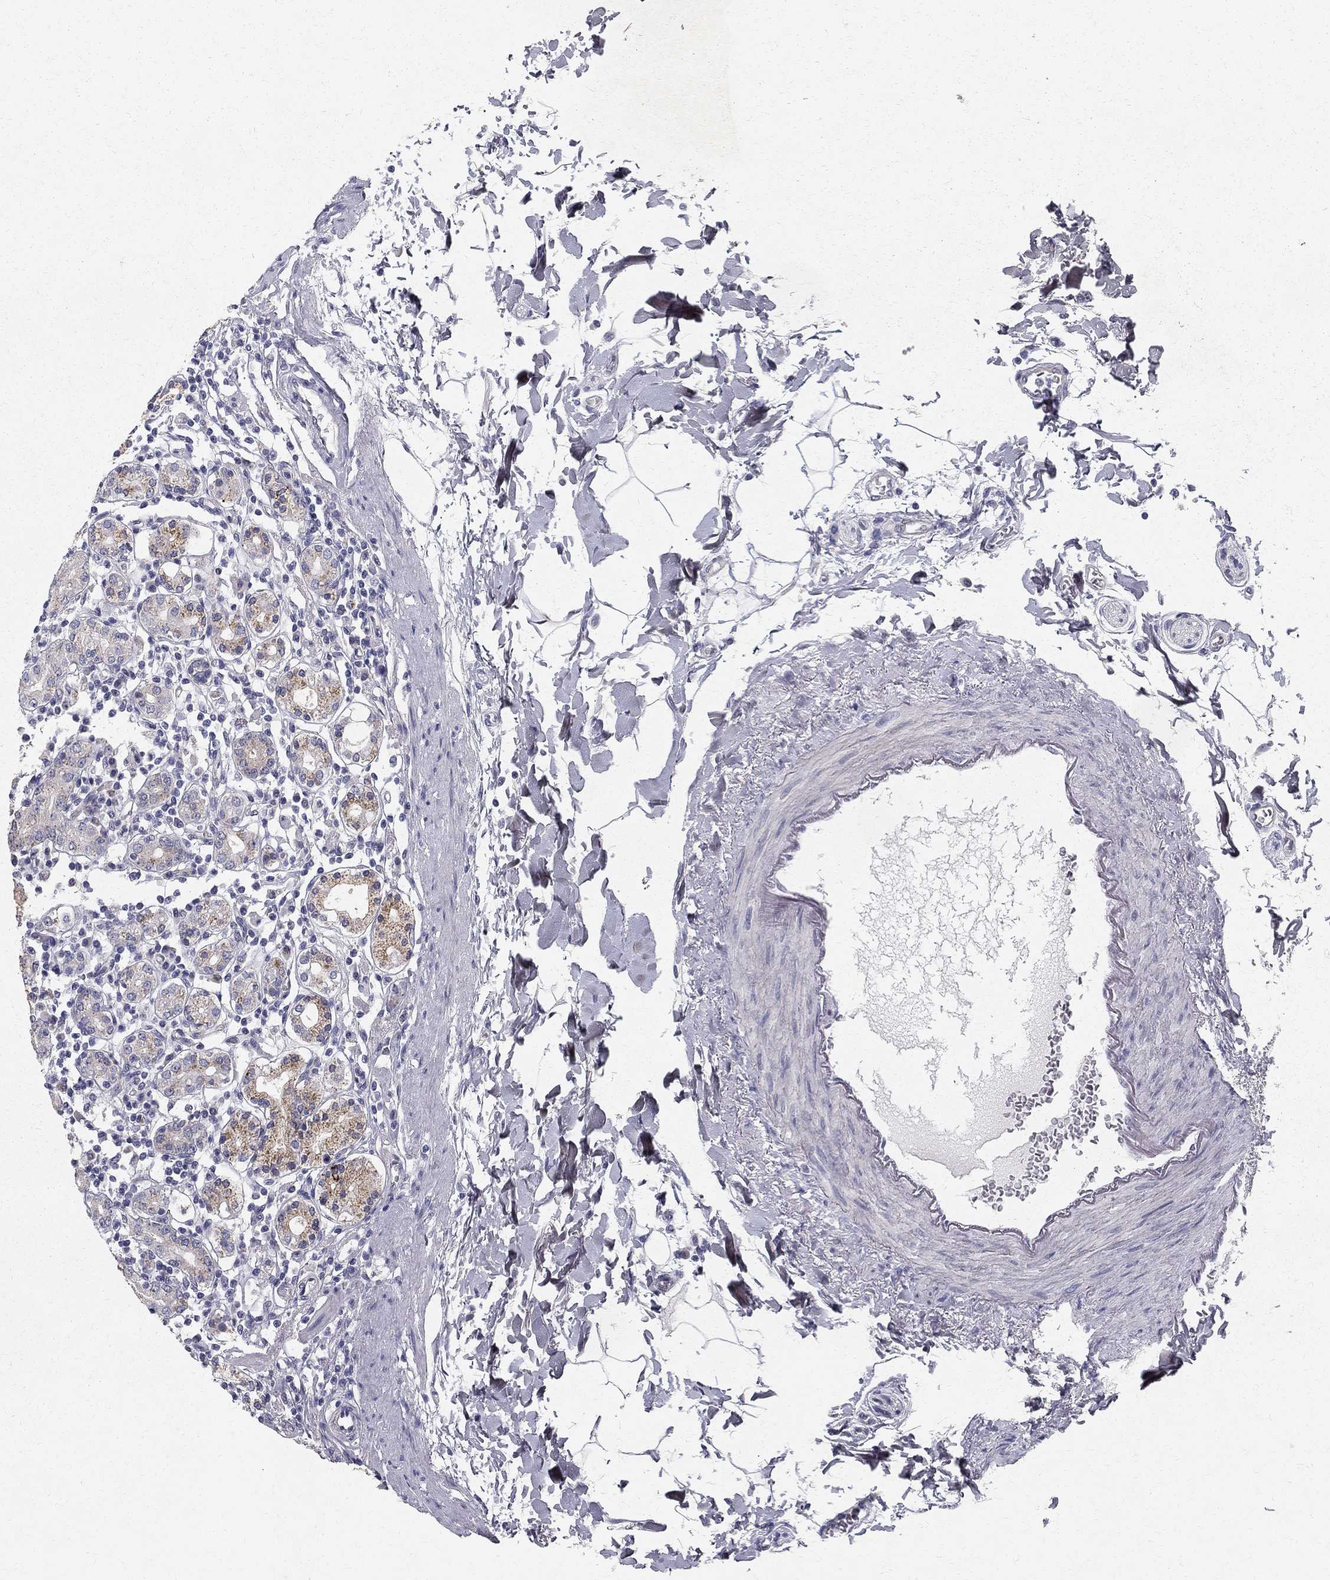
{"staining": {"intensity": "moderate", "quantity": "25%-75%", "location": "cytoplasmic/membranous"}, "tissue": "stomach", "cell_type": "Glandular cells", "image_type": "normal", "snomed": [{"axis": "morphology", "description": "Normal tissue, NOS"}, {"axis": "topography", "description": "Stomach, upper"}, {"axis": "topography", "description": "Stomach"}], "caption": "About 25%-75% of glandular cells in unremarkable stomach display moderate cytoplasmic/membranous protein expression as visualized by brown immunohistochemical staining.", "gene": "CLIC6", "patient": {"sex": "male", "age": 62}}